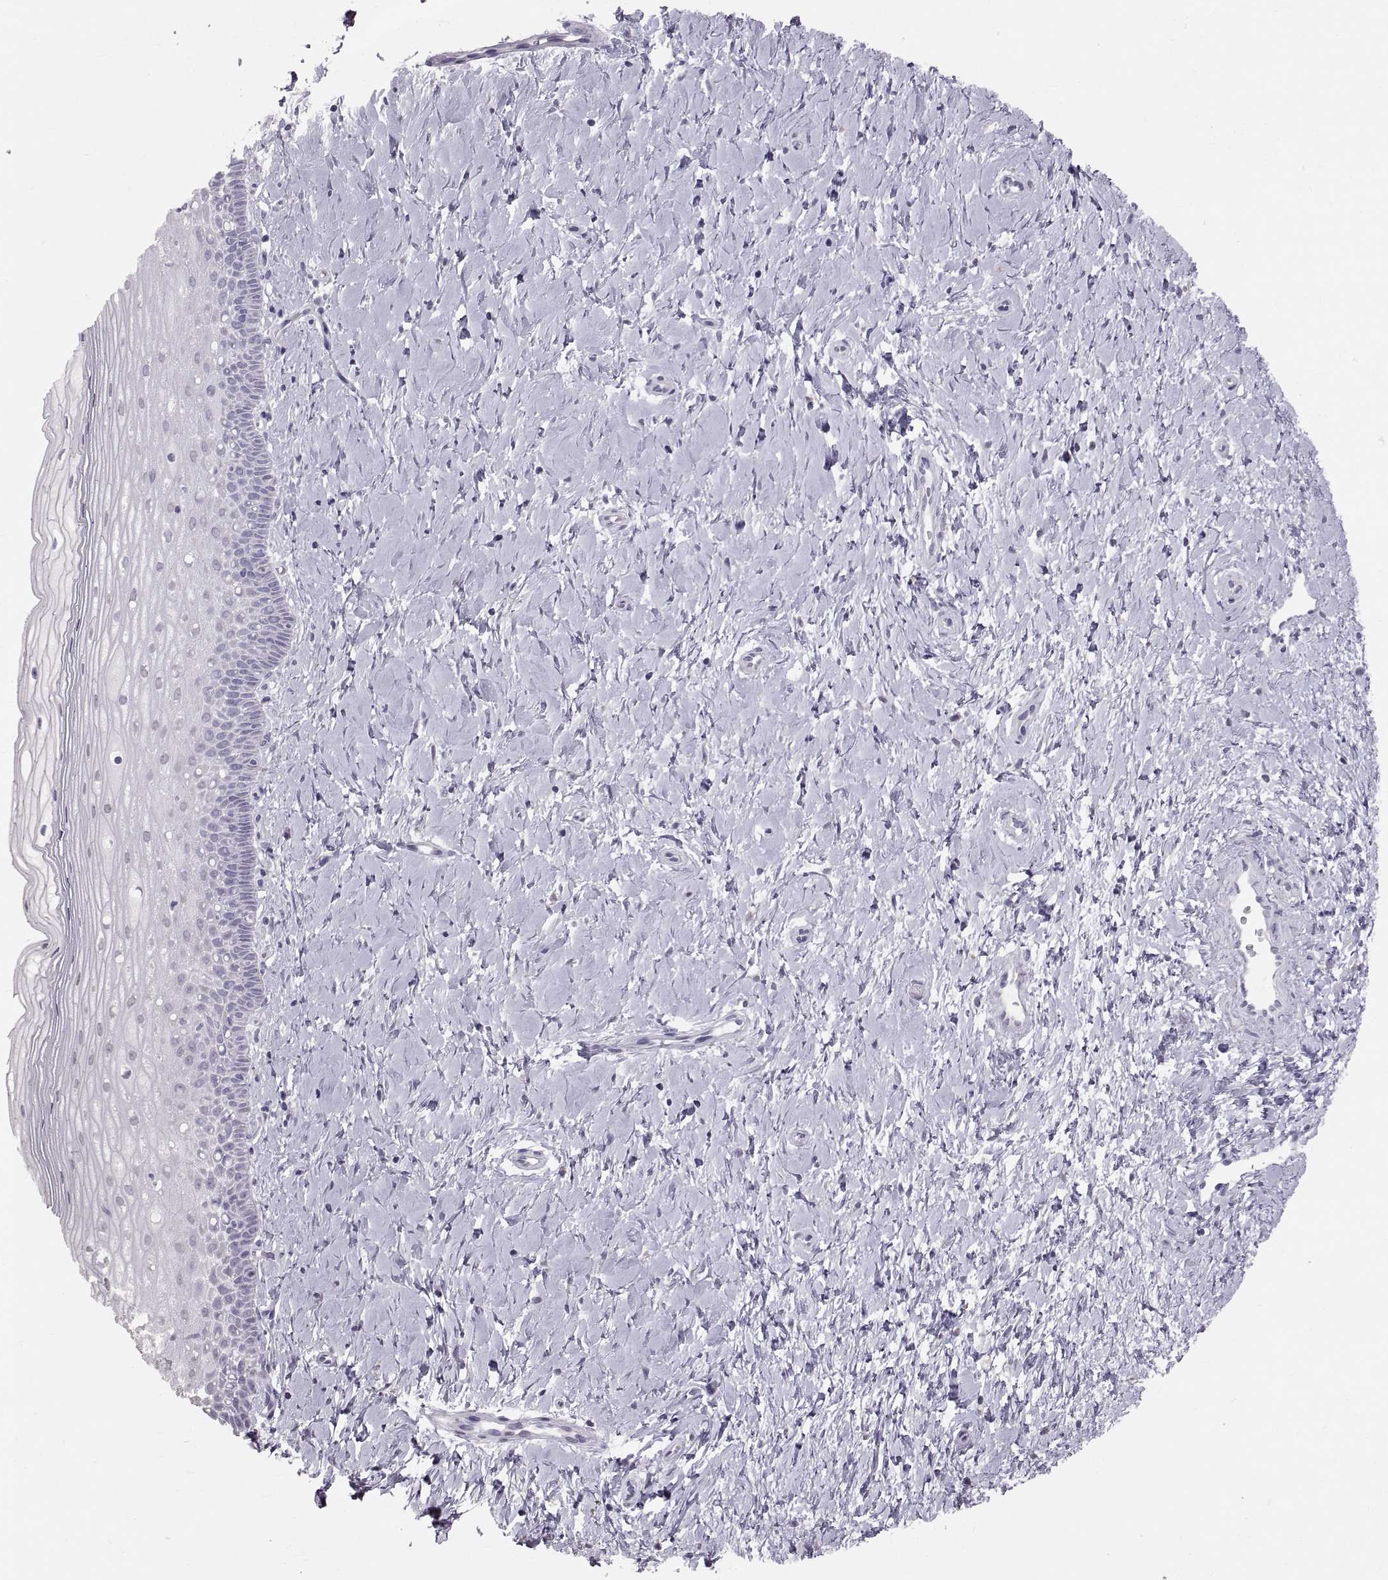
{"staining": {"intensity": "negative", "quantity": "none", "location": "none"}, "tissue": "cervix", "cell_type": "Glandular cells", "image_type": "normal", "snomed": [{"axis": "morphology", "description": "Normal tissue, NOS"}, {"axis": "topography", "description": "Cervix"}], "caption": "Glandular cells show no significant expression in benign cervix. (Brightfield microscopy of DAB (3,3'-diaminobenzidine) immunohistochemistry (IHC) at high magnification).", "gene": "WBP2NL", "patient": {"sex": "female", "age": 37}}